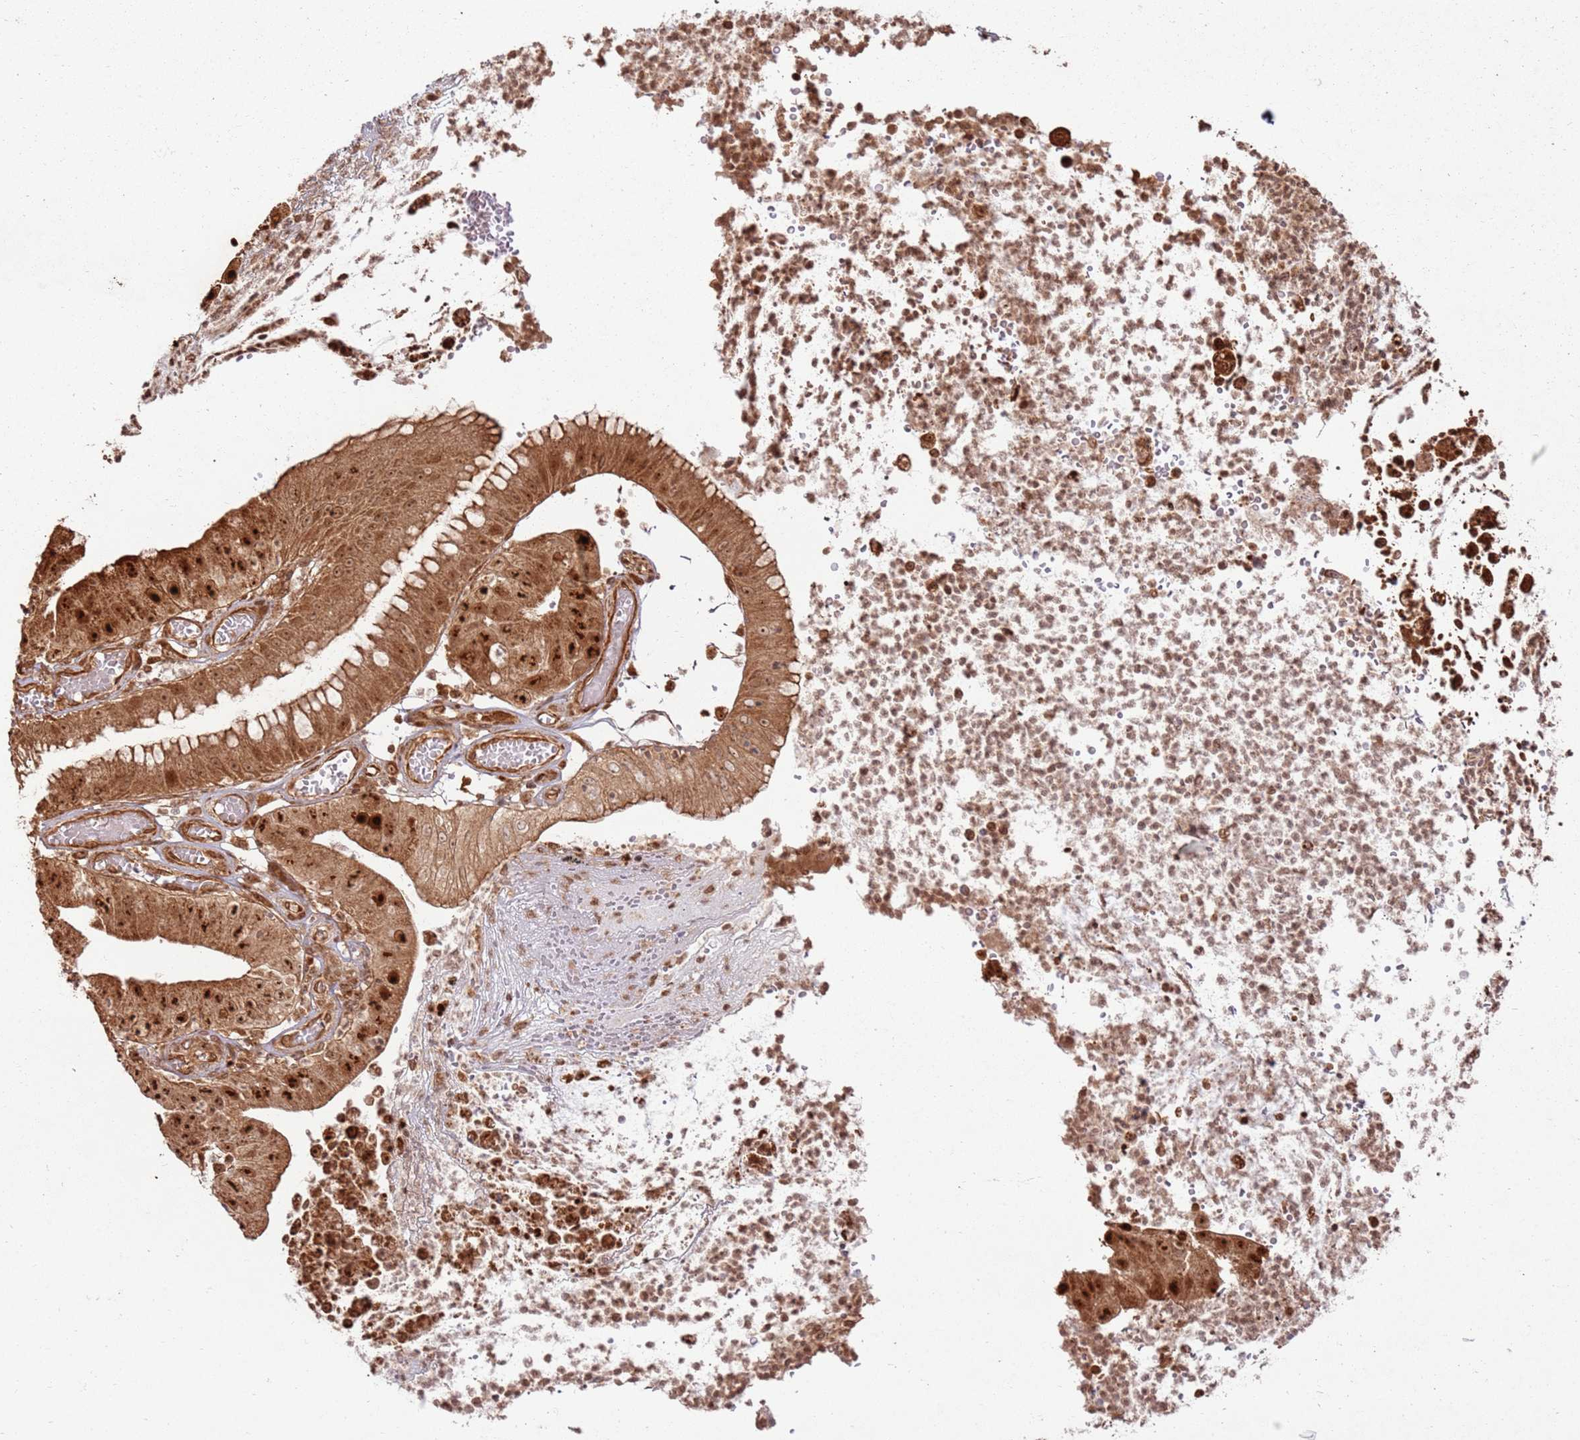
{"staining": {"intensity": "strong", "quantity": ">75%", "location": "cytoplasmic/membranous,nuclear"}, "tissue": "stomach cancer", "cell_type": "Tumor cells", "image_type": "cancer", "snomed": [{"axis": "morphology", "description": "Adenocarcinoma, NOS"}, {"axis": "topography", "description": "Stomach"}], "caption": "Protein expression analysis of human stomach adenocarcinoma reveals strong cytoplasmic/membranous and nuclear expression in approximately >75% of tumor cells. (DAB = brown stain, brightfield microscopy at high magnification).", "gene": "TBC1D13", "patient": {"sex": "male", "age": 59}}